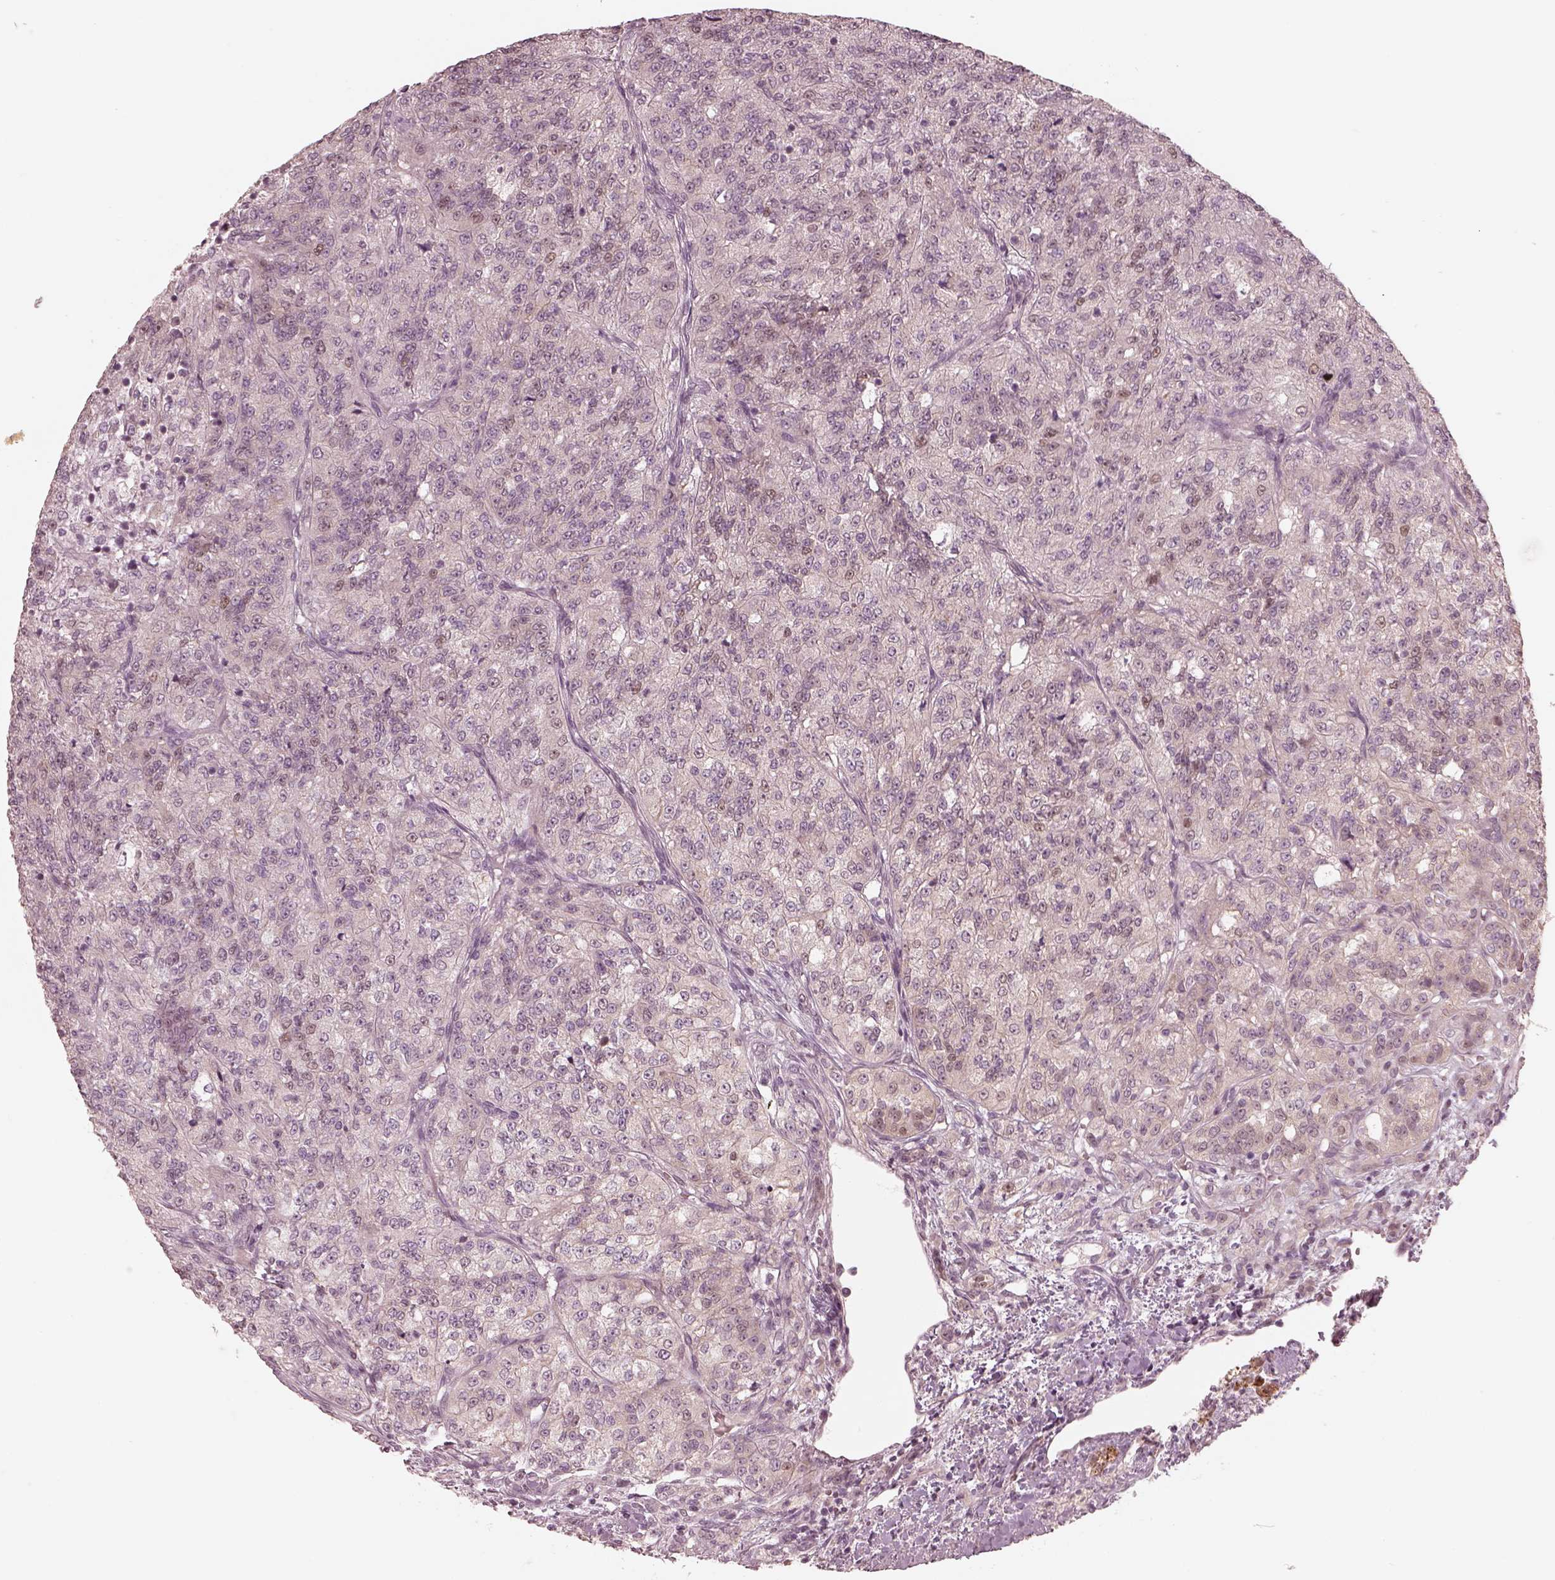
{"staining": {"intensity": "negative", "quantity": "none", "location": "none"}, "tissue": "renal cancer", "cell_type": "Tumor cells", "image_type": "cancer", "snomed": [{"axis": "morphology", "description": "Adenocarcinoma, NOS"}, {"axis": "topography", "description": "Kidney"}], "caption": "Immunohistochemical staining of renal adenocarcinoma reveals no significant expression in tumor cells.", "gene": "IQCB1", "patient": {"sex": "female", "age": 63}}